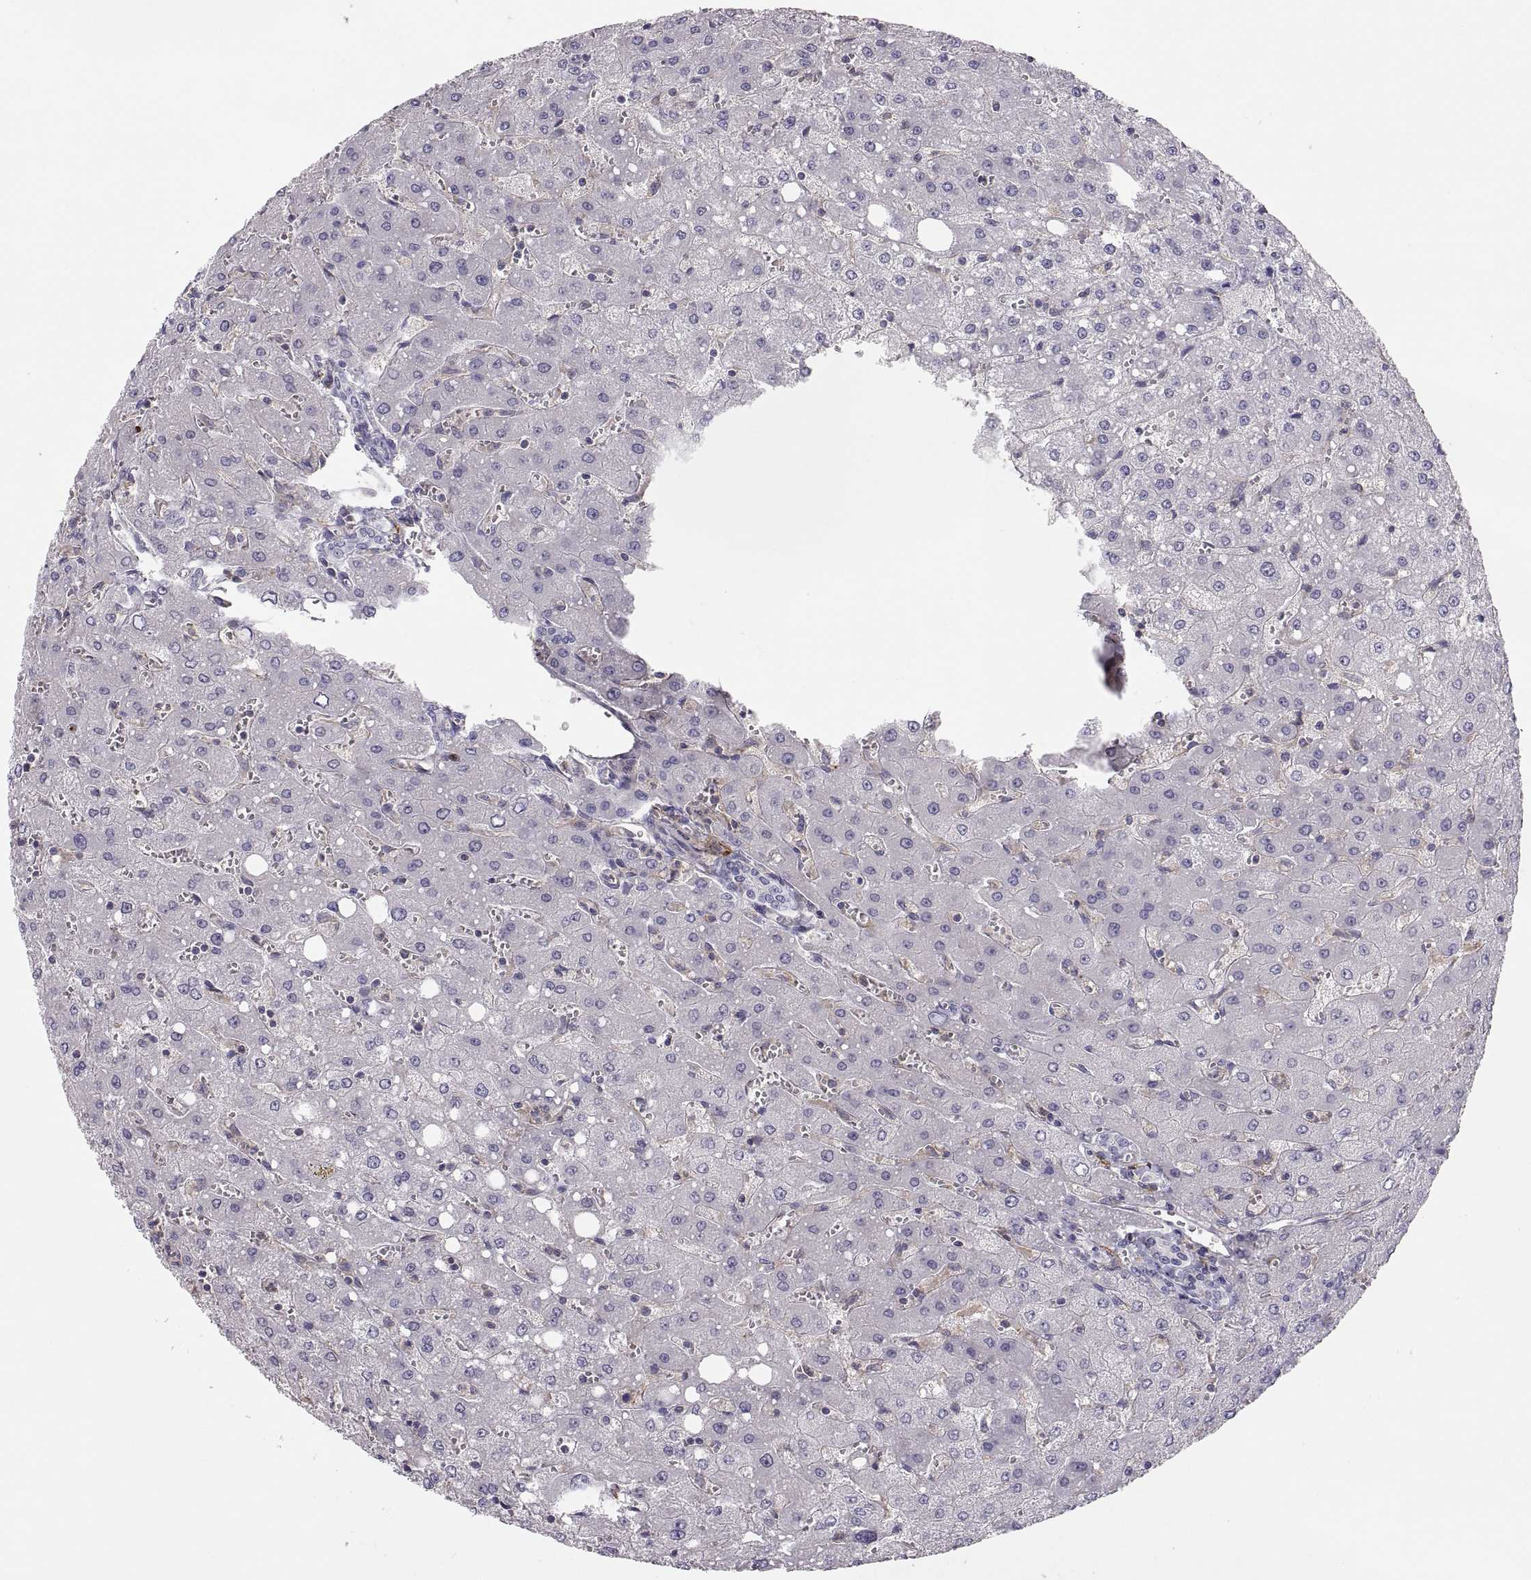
{"staining": {"intensity": "negative", "quantity": "none", "location": "none"}, "tissue": "liver", "cell_type": "Cholangiocytes", "image_type": "normal", "snomed": [{"axis": "morphology", "description": "Normal tissue, NOS"}, {"axis": "topography", "description": "Liver"}], "caption": "This is an immunohistochemistry histopathology image of unremarkable liver. There is no positivity in cholangiocytes.", "gene": "RALB", "patient": {"sex": "female", "age": 53}}